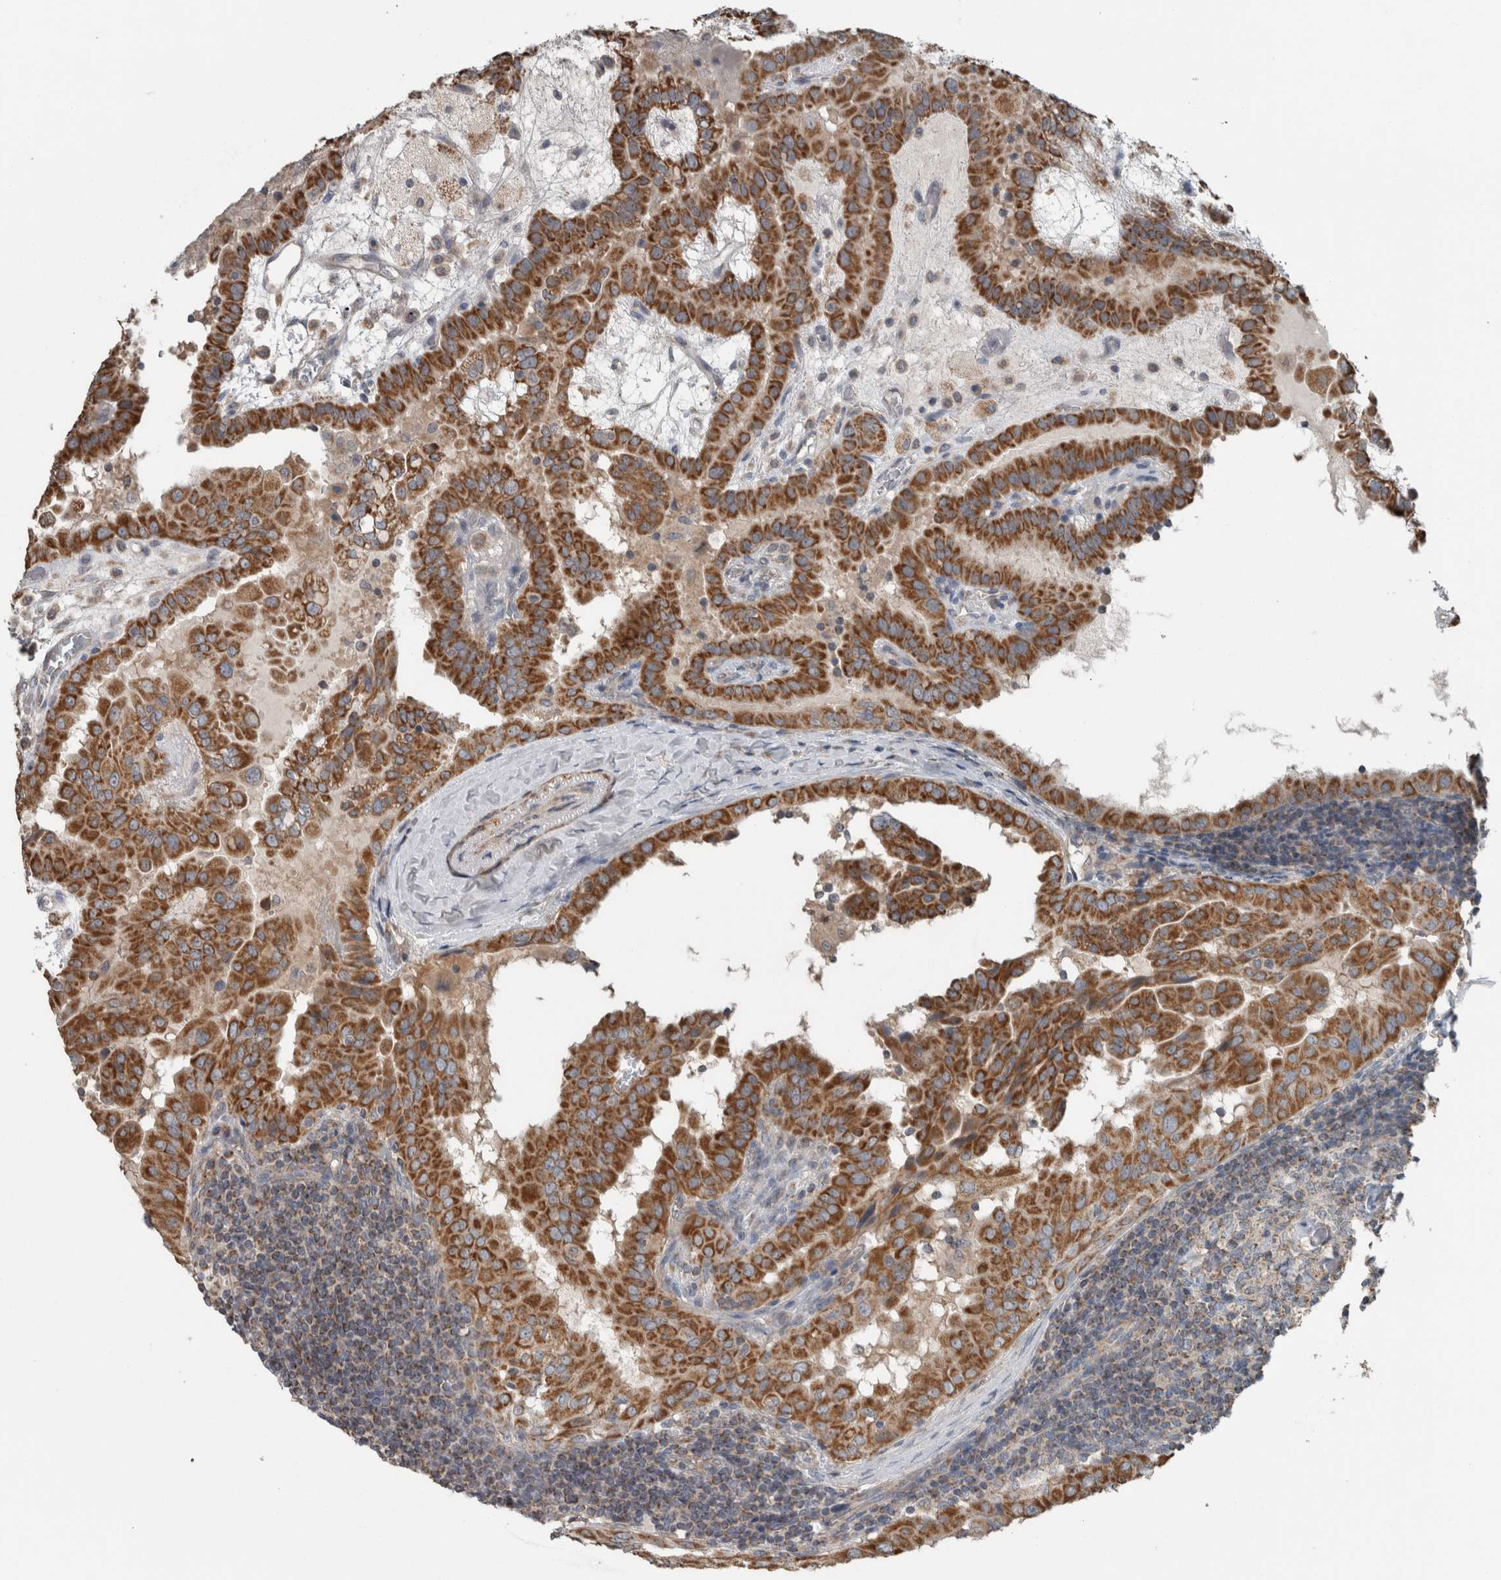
{"staining": {"intensity": "strong", "quantity": ">75%", "location": "cytoplasmic/membranous"}, "tissue": "thyroid cancer", "cell_type": "Tumor cells", "image_type": "cancer", "snomed": [{"axis": "morphology", "description": "Papillary adenocarcinoma, NOS"}, {"axis": "topography", "description": "Thyroid gland"}], "caption": "IHC (DAB (3,3'-diaminobenzidine)) staining of human thyroid papillary adenocarcinoma exhibits strong cytoplasmic/membranous protein expression in approximately >75% of tumor cells.", "gene": "ARMC1", "patient": {"sex": "male", "age": 33}}